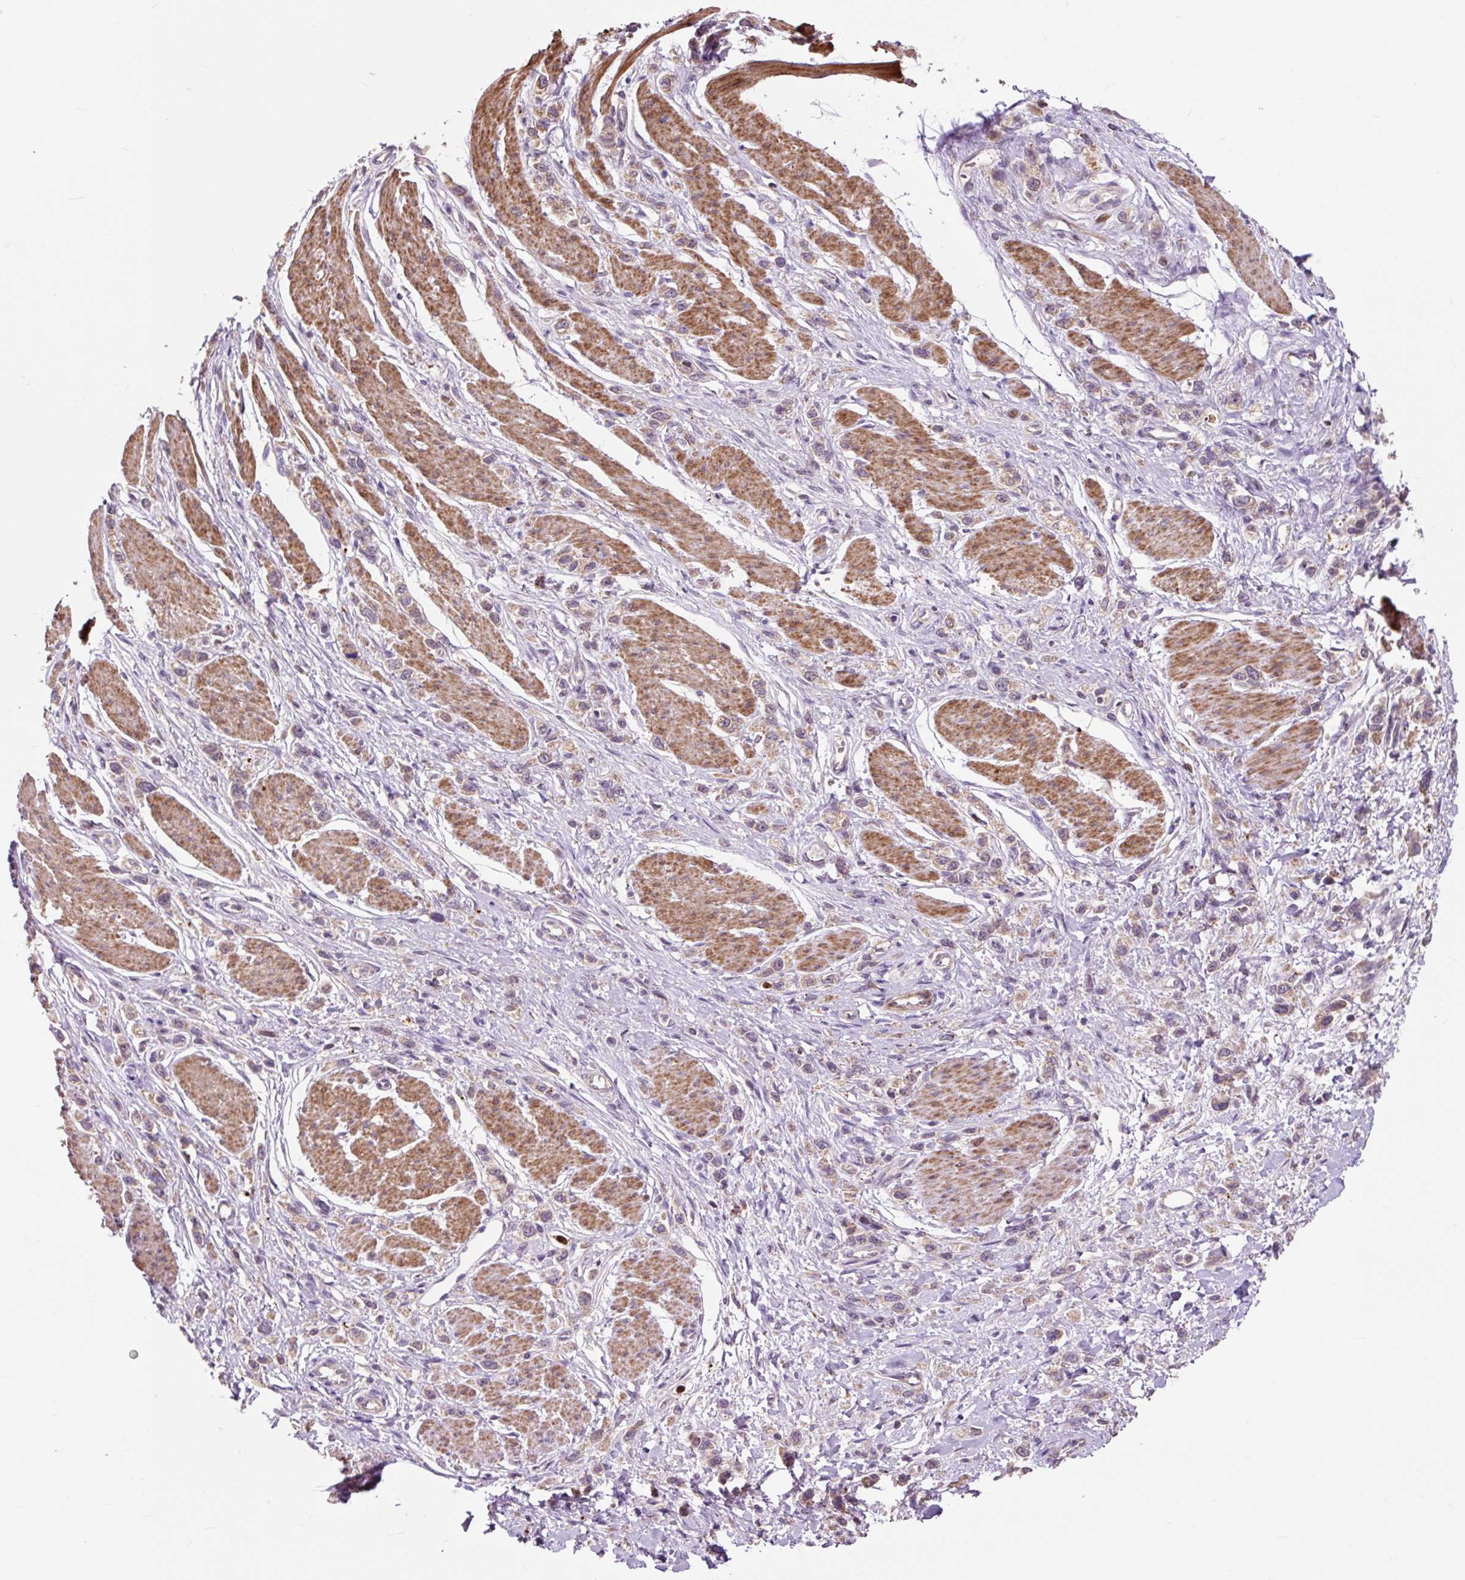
{"staining": {"intensity": "weak", "quantity": "<25%", "location": "cytoplasmic/membranous"}, "tissue": "stomach cancer", "cell_type": "Tumor cells", "image_type": "cancer", "snomed": [{"axis": "morphology", "description": "Adenocarcinoma, NOS"}, {"axis": "topography", "description": "Stomach"}], "caption": "Human stomach cancer stained for a protein using IHC displays no staining in tumor cells.", "gene": "PRIMPOL", "patient": {"sex": "female", "age": 65}}